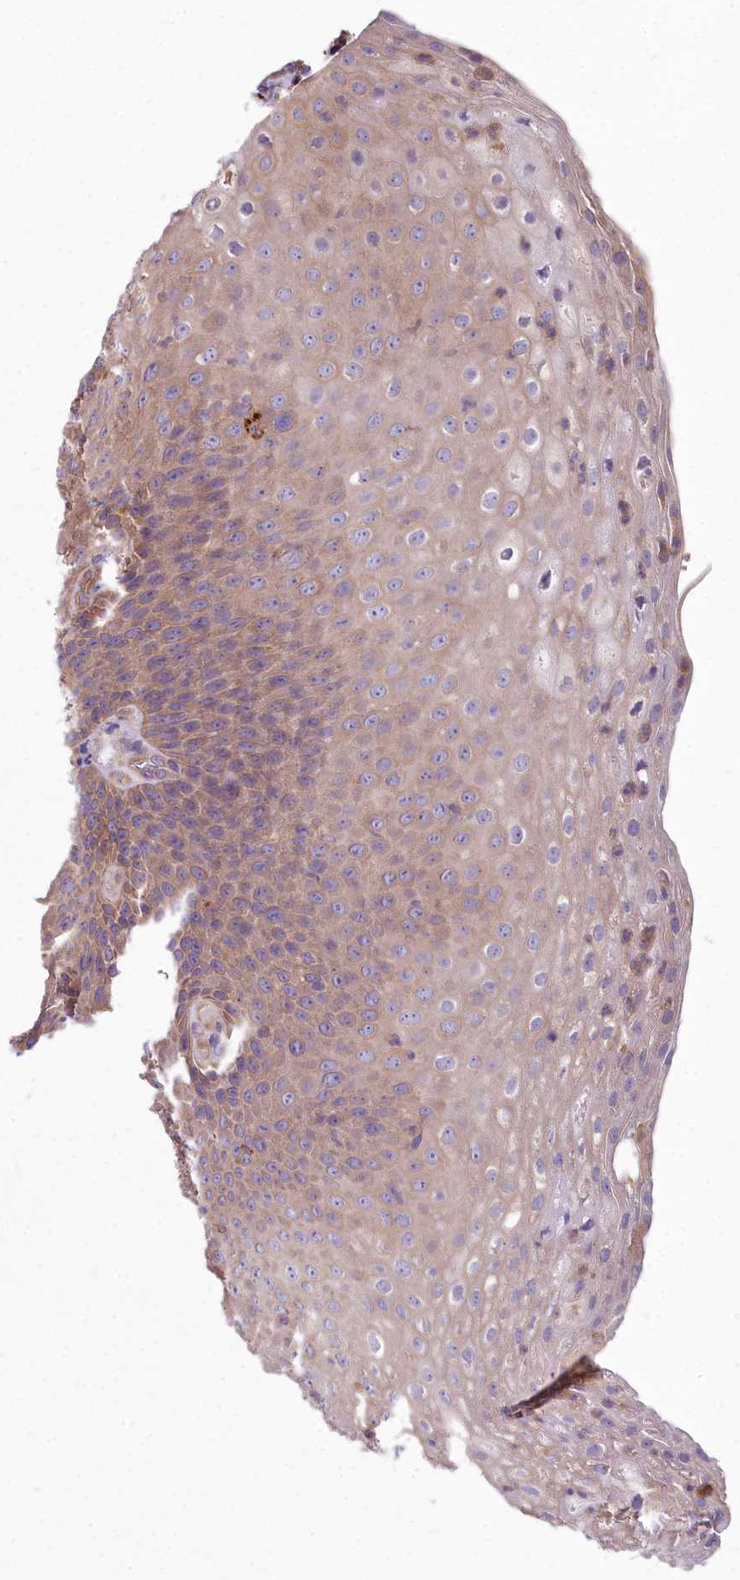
{"staining": {"intensity": "moderate", "quantity": "25%-75%", "location": "cytoplasmic/membranous"}, "tissue": "tonsil", "cell_type": "Germinal center cells", "image_type": "normal", "snomed": [{"axis": "morphology", "description": "Normal tissue, NOS"}, {"axis": "topography", "description": "Tonsil"}], "caption": "This photomicrograph displays immunohistochemistry (IHC) staining of normal tonsil, with medium moderate cytoplasmic/membranous staining in approximately 25%-75% of germinal center cells.", "gene": "HLA", "patient": {"sex": "male", "age": 17}}